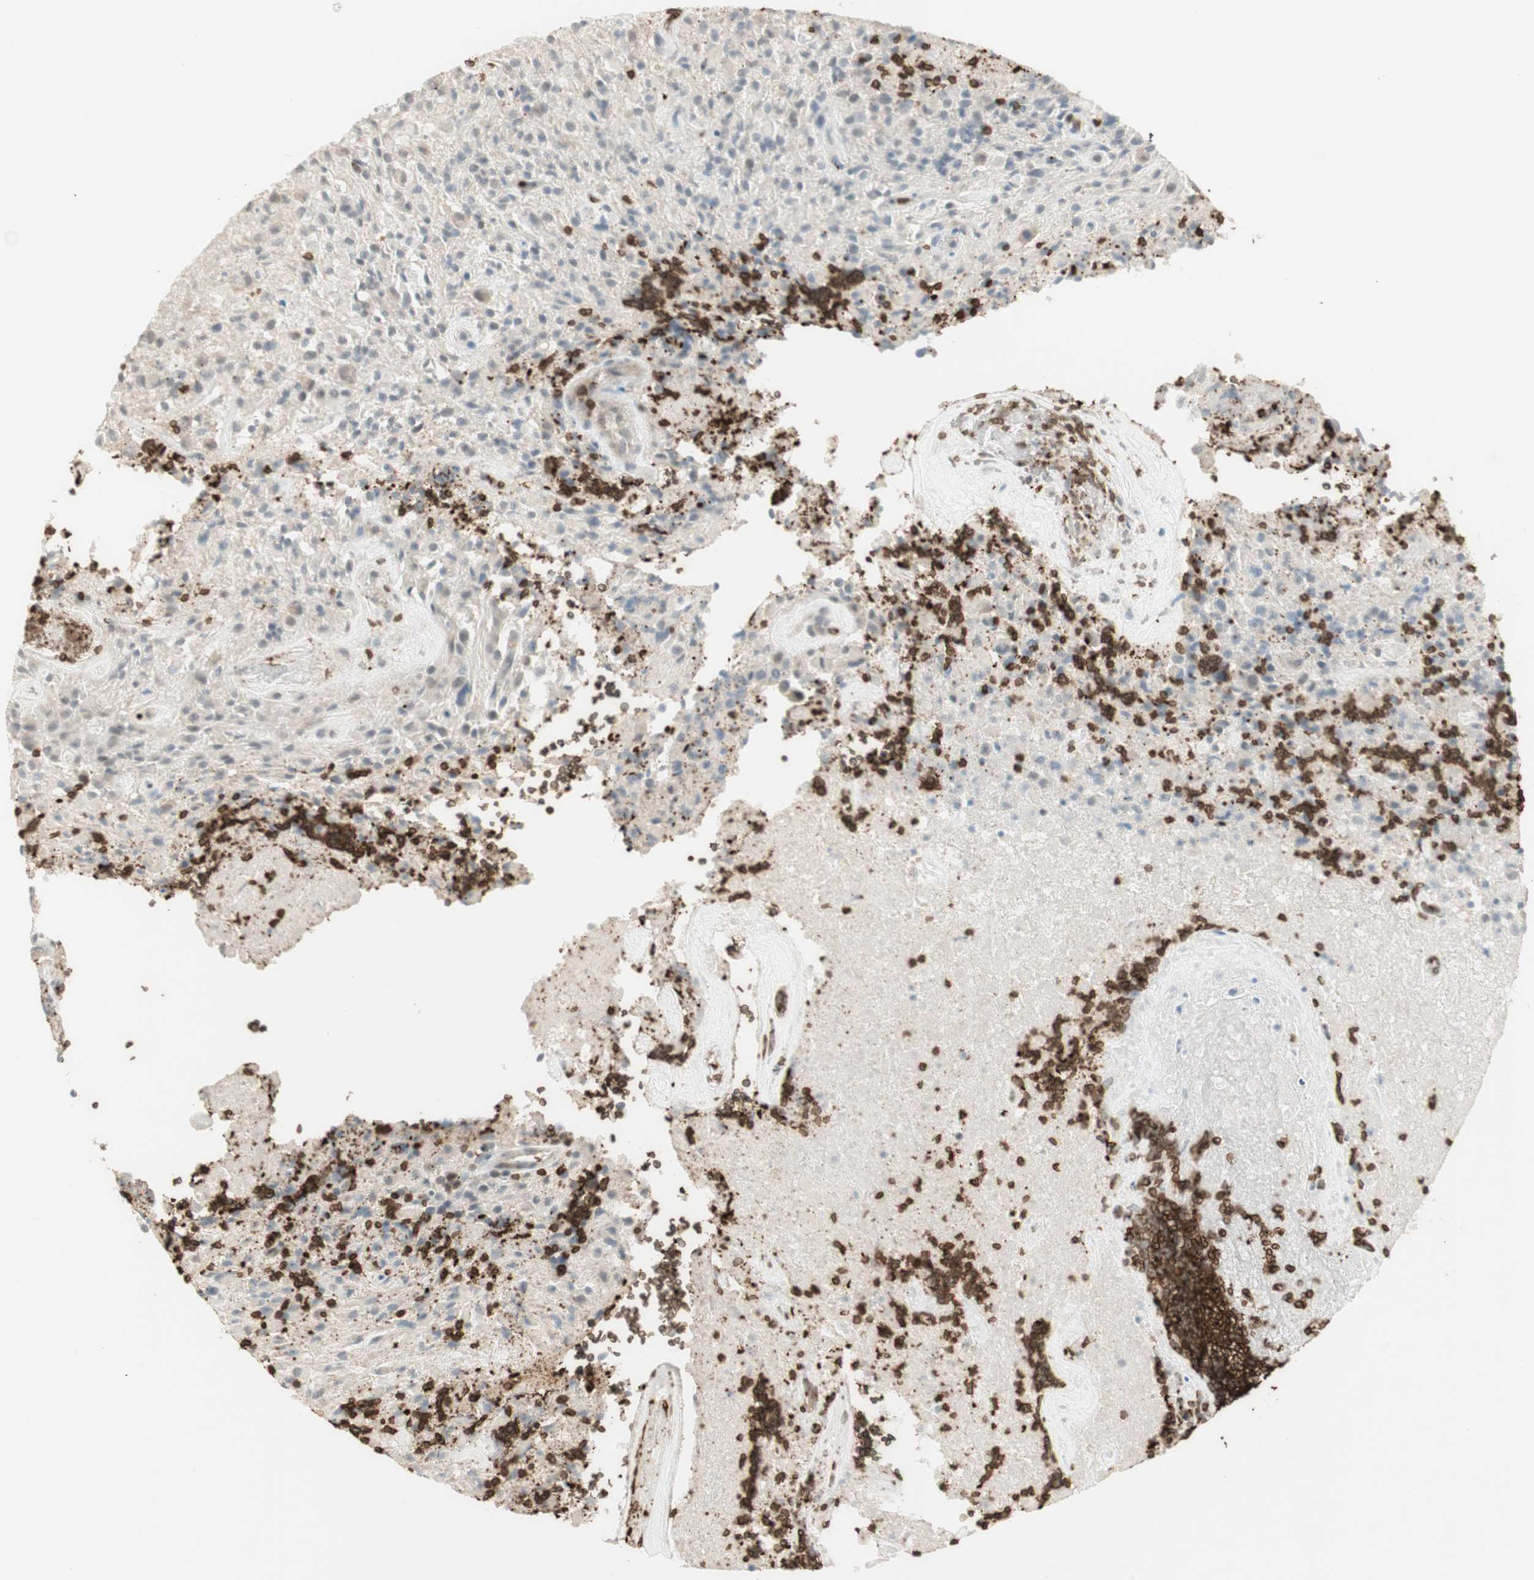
{"staining": {"intensity": "negative", "quantity": "none", "location": "none"}, "tissue": "glioma", "cell_type": "Tumor cells", "image_type": "cancer", "snomed": [{"axis": "morphology", "description": "Glioma, malignant, High grade"}, {"axis": "topography", "description": "Brain"}], "caption": "High-grade glioma (malignant) stained for a protein using IHC reveals no expression tumor cells.", "gene": "MAP4K1", "patient": {"sex": "male", "age": 71}}